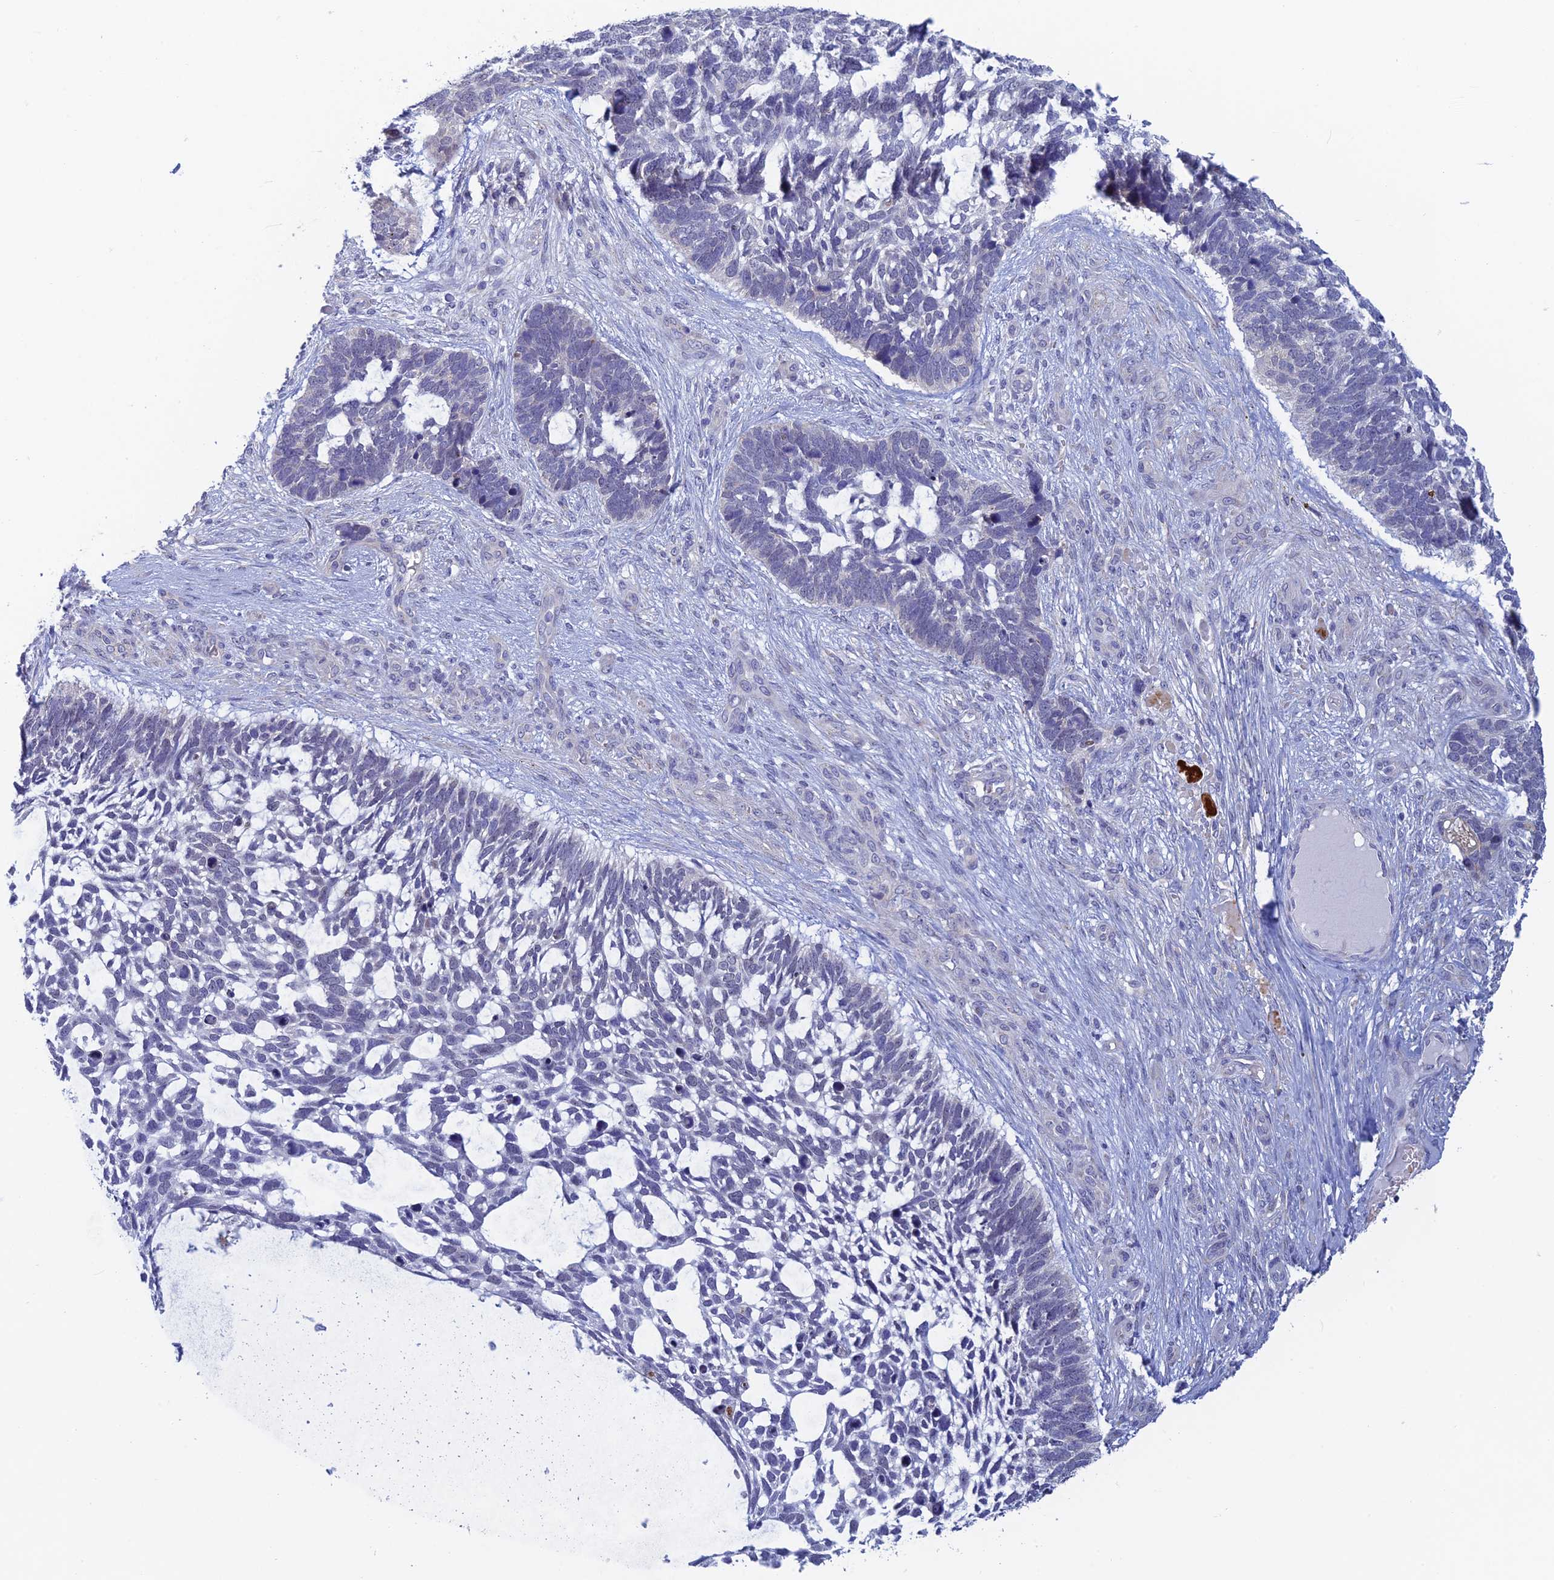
{"staining": {"intensity": "negative", "quantity": "none", "location": "none"}, "tissue": "skin cancer", "cell_type": "Tumor cells", "image_type": "cancer", "snomed": [{"axis": "morphology", "description": "Basal cell carcinoma"}, {"axis": "topography", "description": "Skin"}], "caption": "Immunohistochemistry (IHC) of human basal cell carcinoma (skin) displays no expression in tumor cells.", "gene": "GIPC1", "patient": {"sex": "male", "age": 88}}